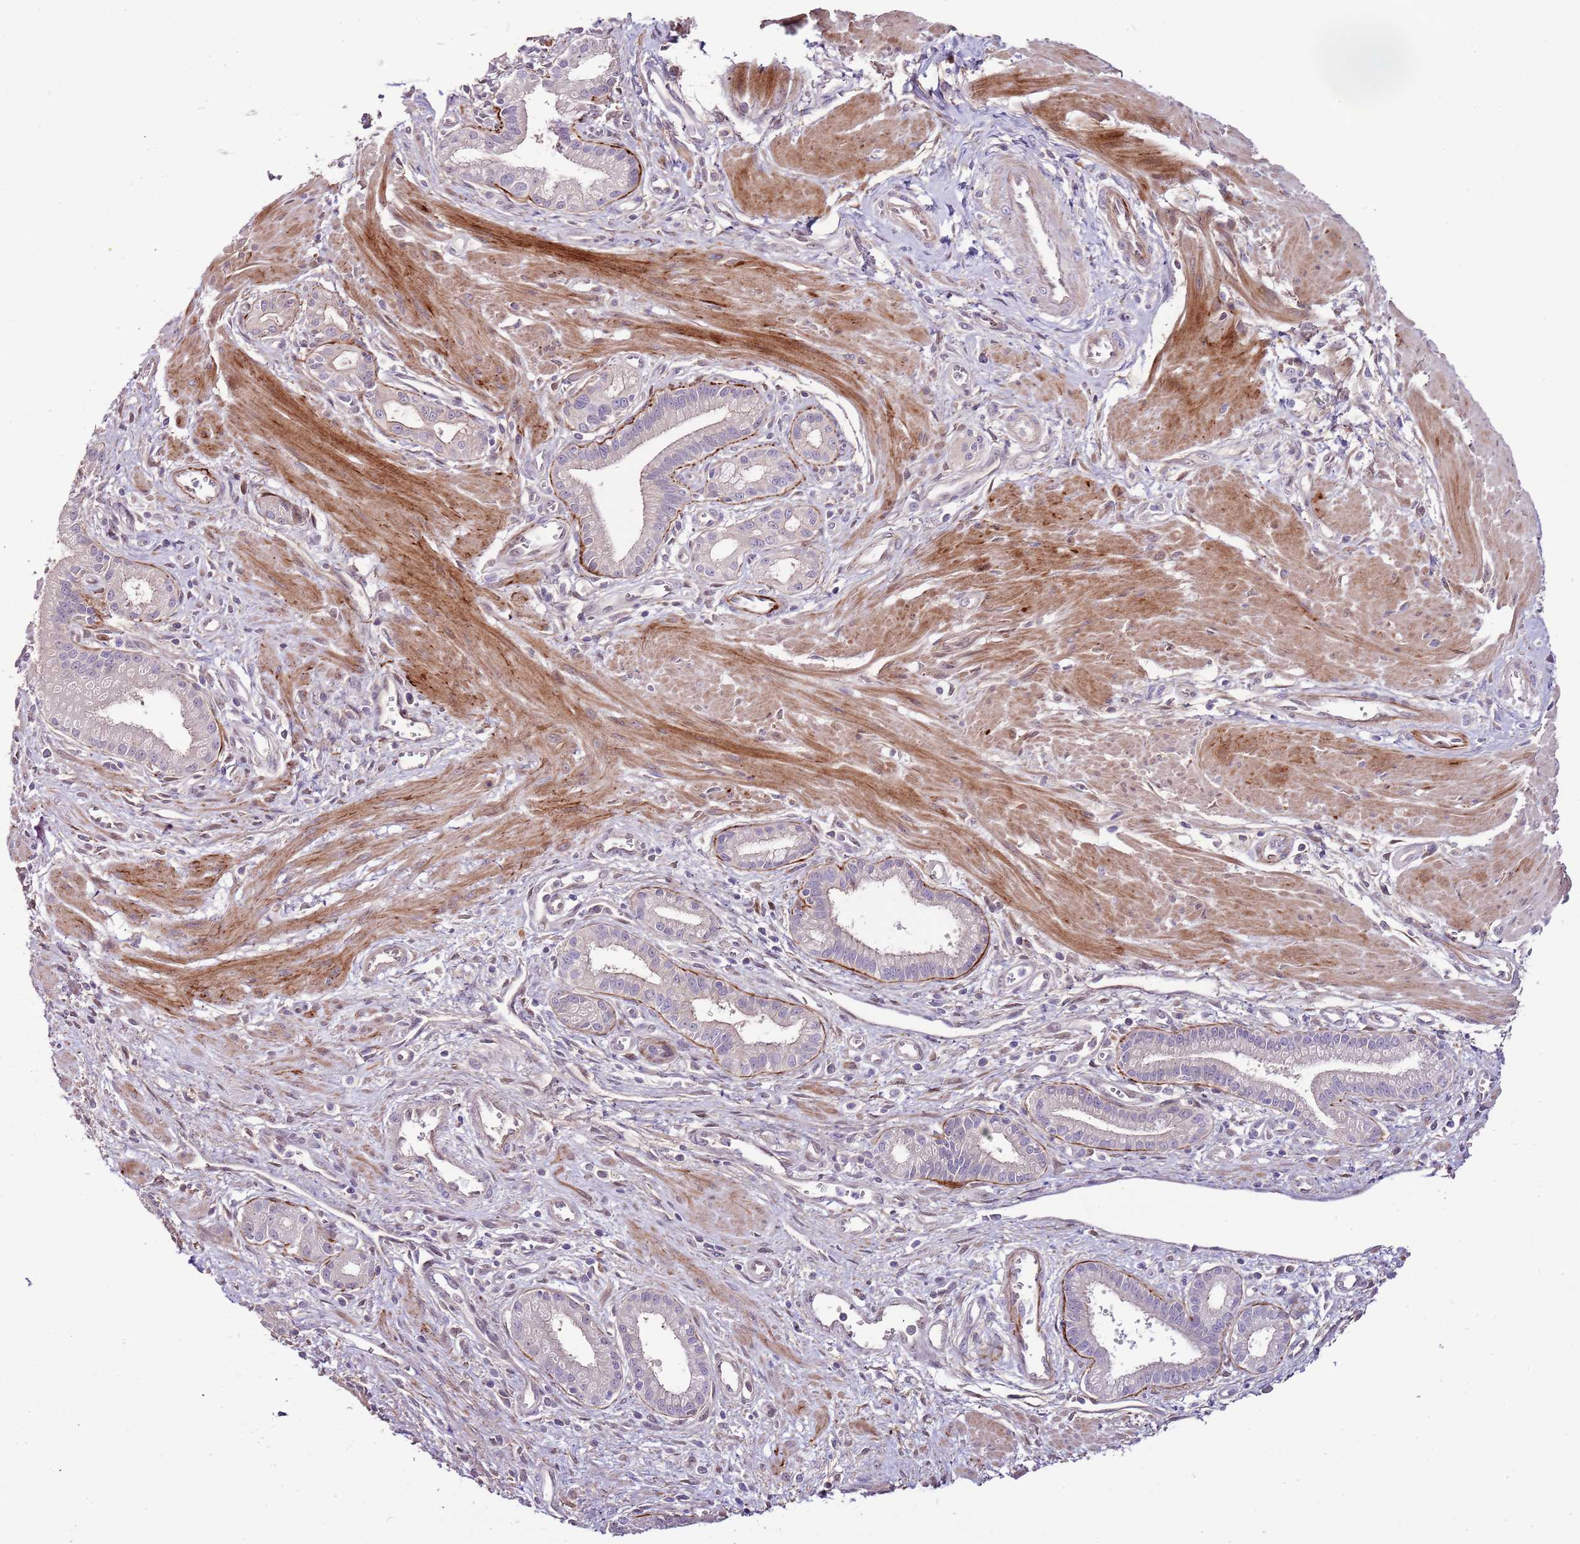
{"staining": {"intensity": "negative", "quantity": "none", "location": "none"}, "tissue": "pancreatic cancer", "cell_type": "Tumor cells", "image_type": "cancer", "snomed": [{"axis": "morphology", "description": "Adenocarcinoma, NOS"}, {"axis": "topography", "description": "Pancreas"}], "caption": "Histopathology image shows no protein positivity in tumor cells of pancreatic cancer (adenocarcinoma) tissue.", "gene": "NKX2-3", "patient": {"sex": "male", "age": 78}}